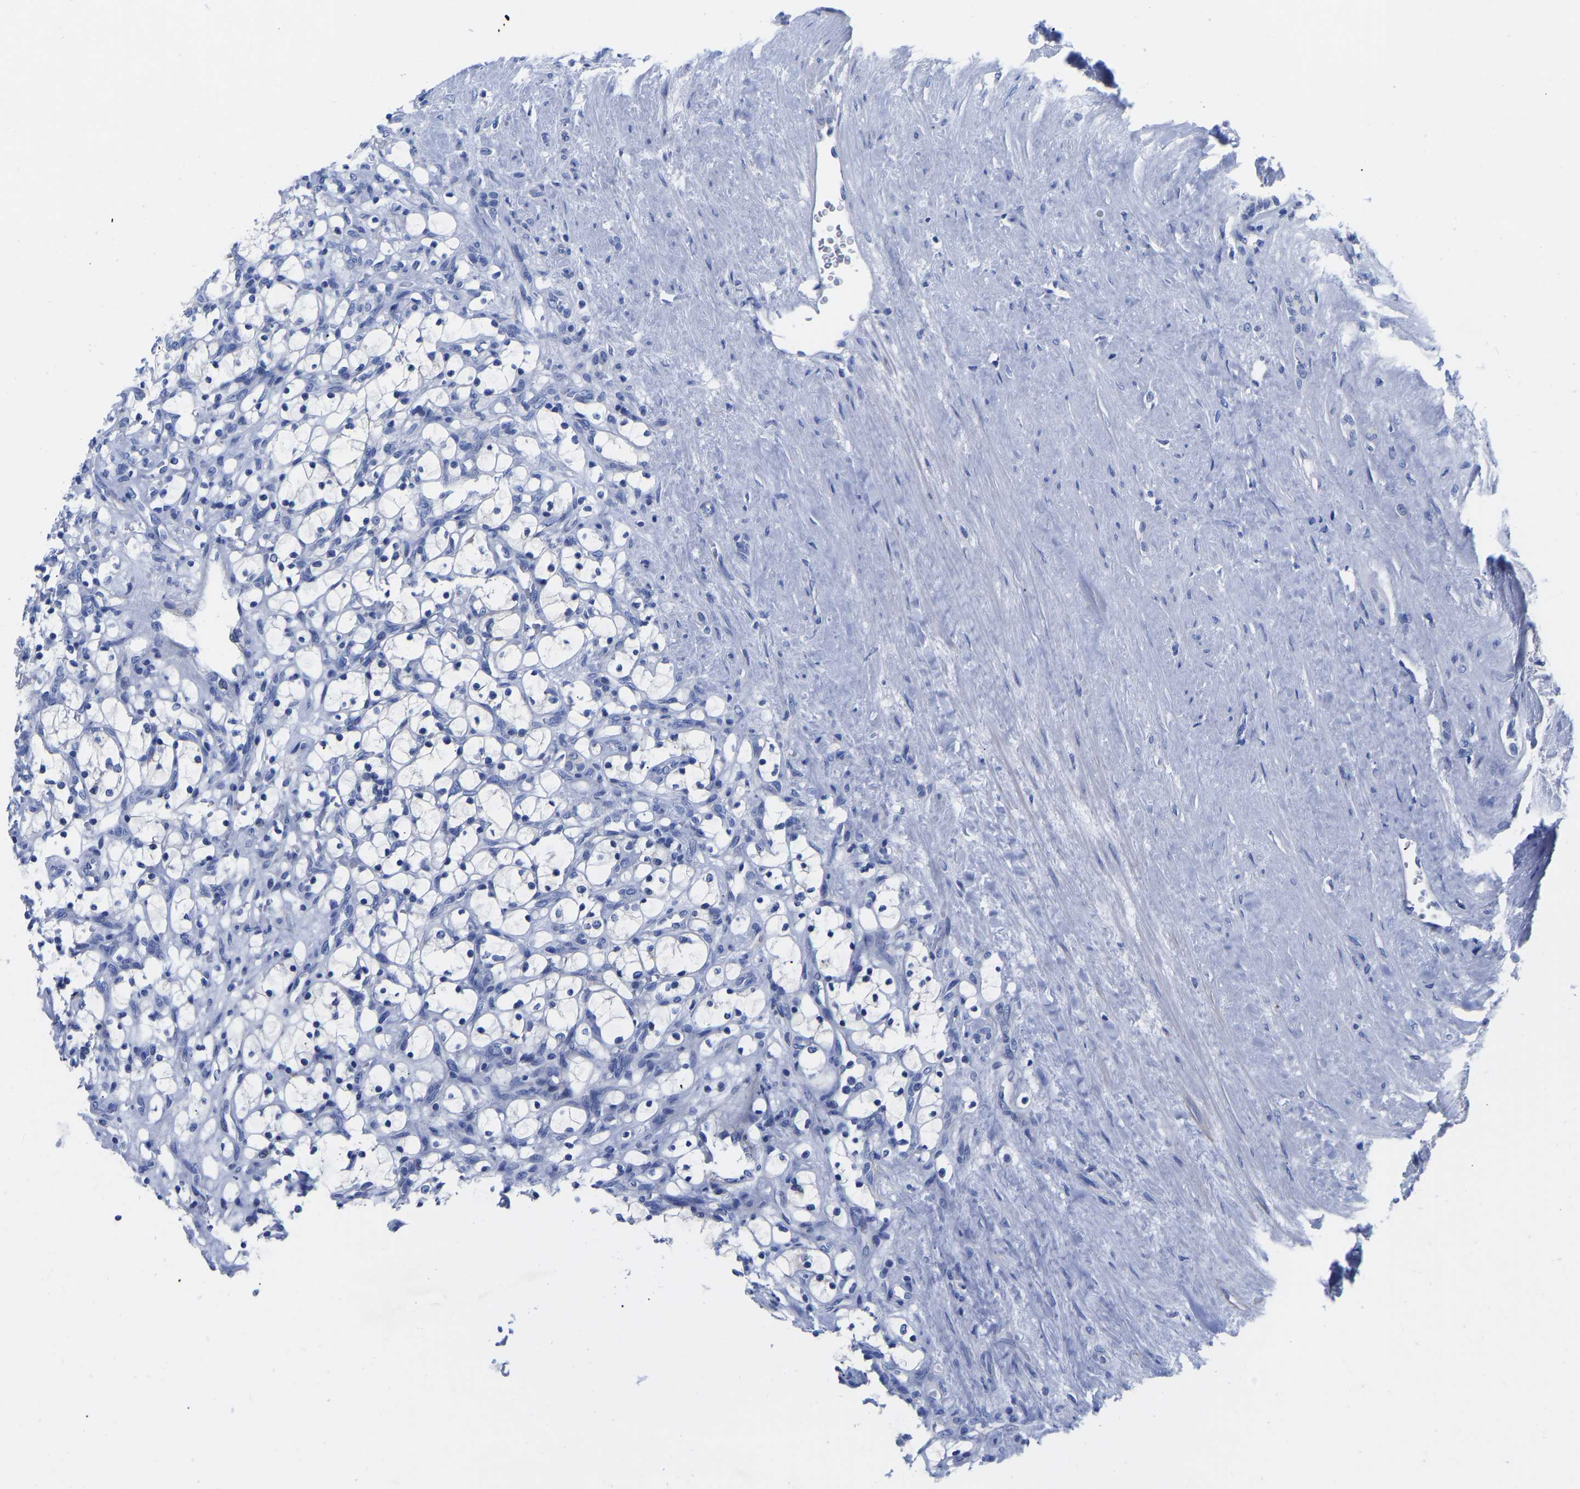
{"staining": {"intensity": "negative", "quantity": "none", "location": "none"}, "tissue": "renal cancer", "cell_type": "Tumor cells", "image_type": "cancer", "snomed": [{"axis": "morphology", "description": "Adenocarcinoma, NOS"}, {"axis": "topography", "description": "Kidney"}], "caption": "Protein analysis of renal adenocarcinoma displays no significant staining in tumor cells. (Stains: DAB IHC with hematoxylin counter stain, Microscopy: brightfield microscopy at high magnification).", "gene": "GPA33", "patient": {"sex": "female", "age": 69}}